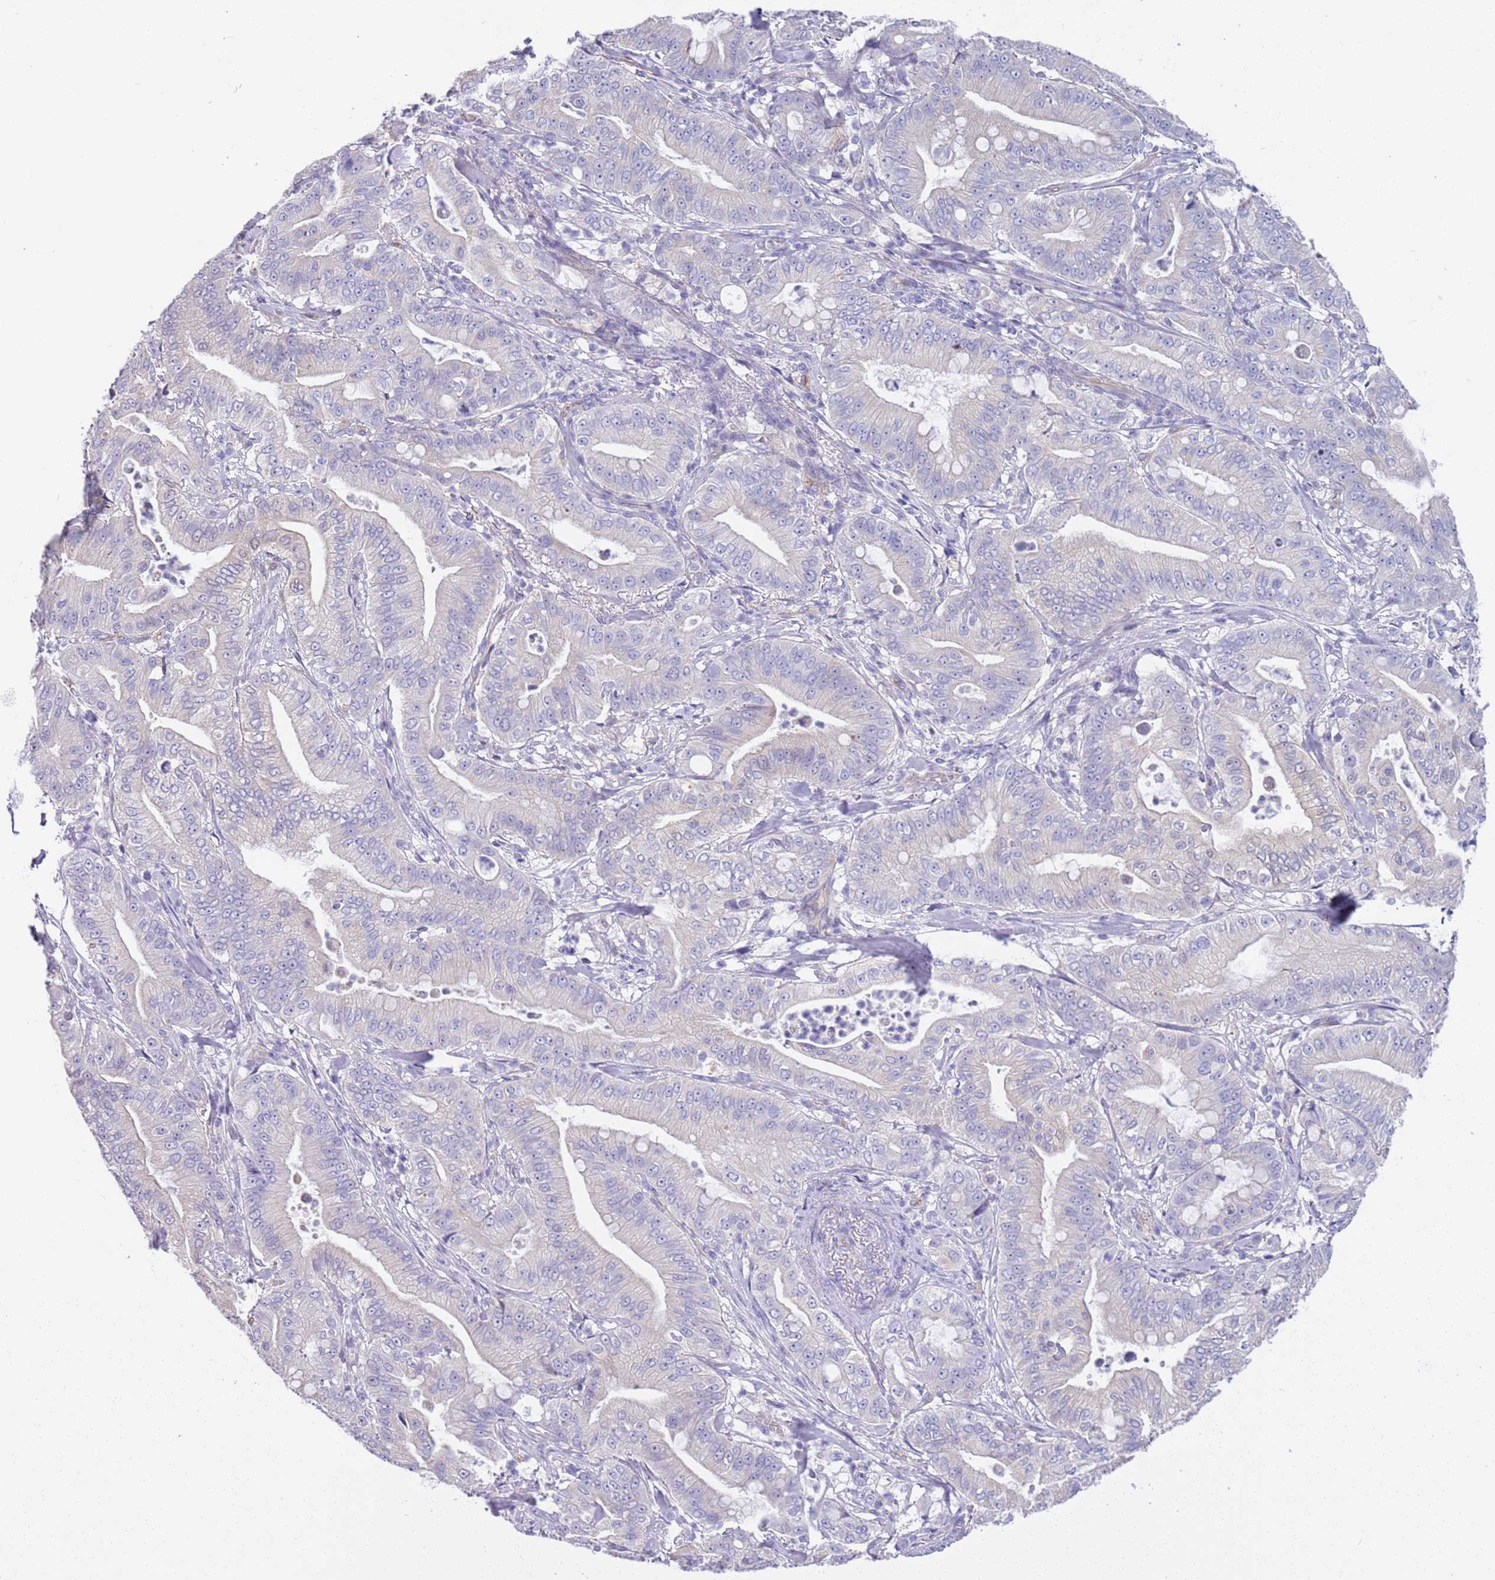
{"staining": {"intensity": "negative", "quantity": "none", "location": "none"}, "tissue": "pancreatic cancer", "cell_type": "Tumor cells", "image_type": "cancer", "snomed": [{"axis": "morphology", "description": "Adenocarcinoma, NOS"}, {"axis": "topography", "description": "Pancreas"}], "caption": "High power microscopy image of an IHC image of adenocarcinoma (pancreatic), revealing no significant expression in tumor cells.", "gene": "BRMS1L", "patient": {"sex": "male", "age": 71}}